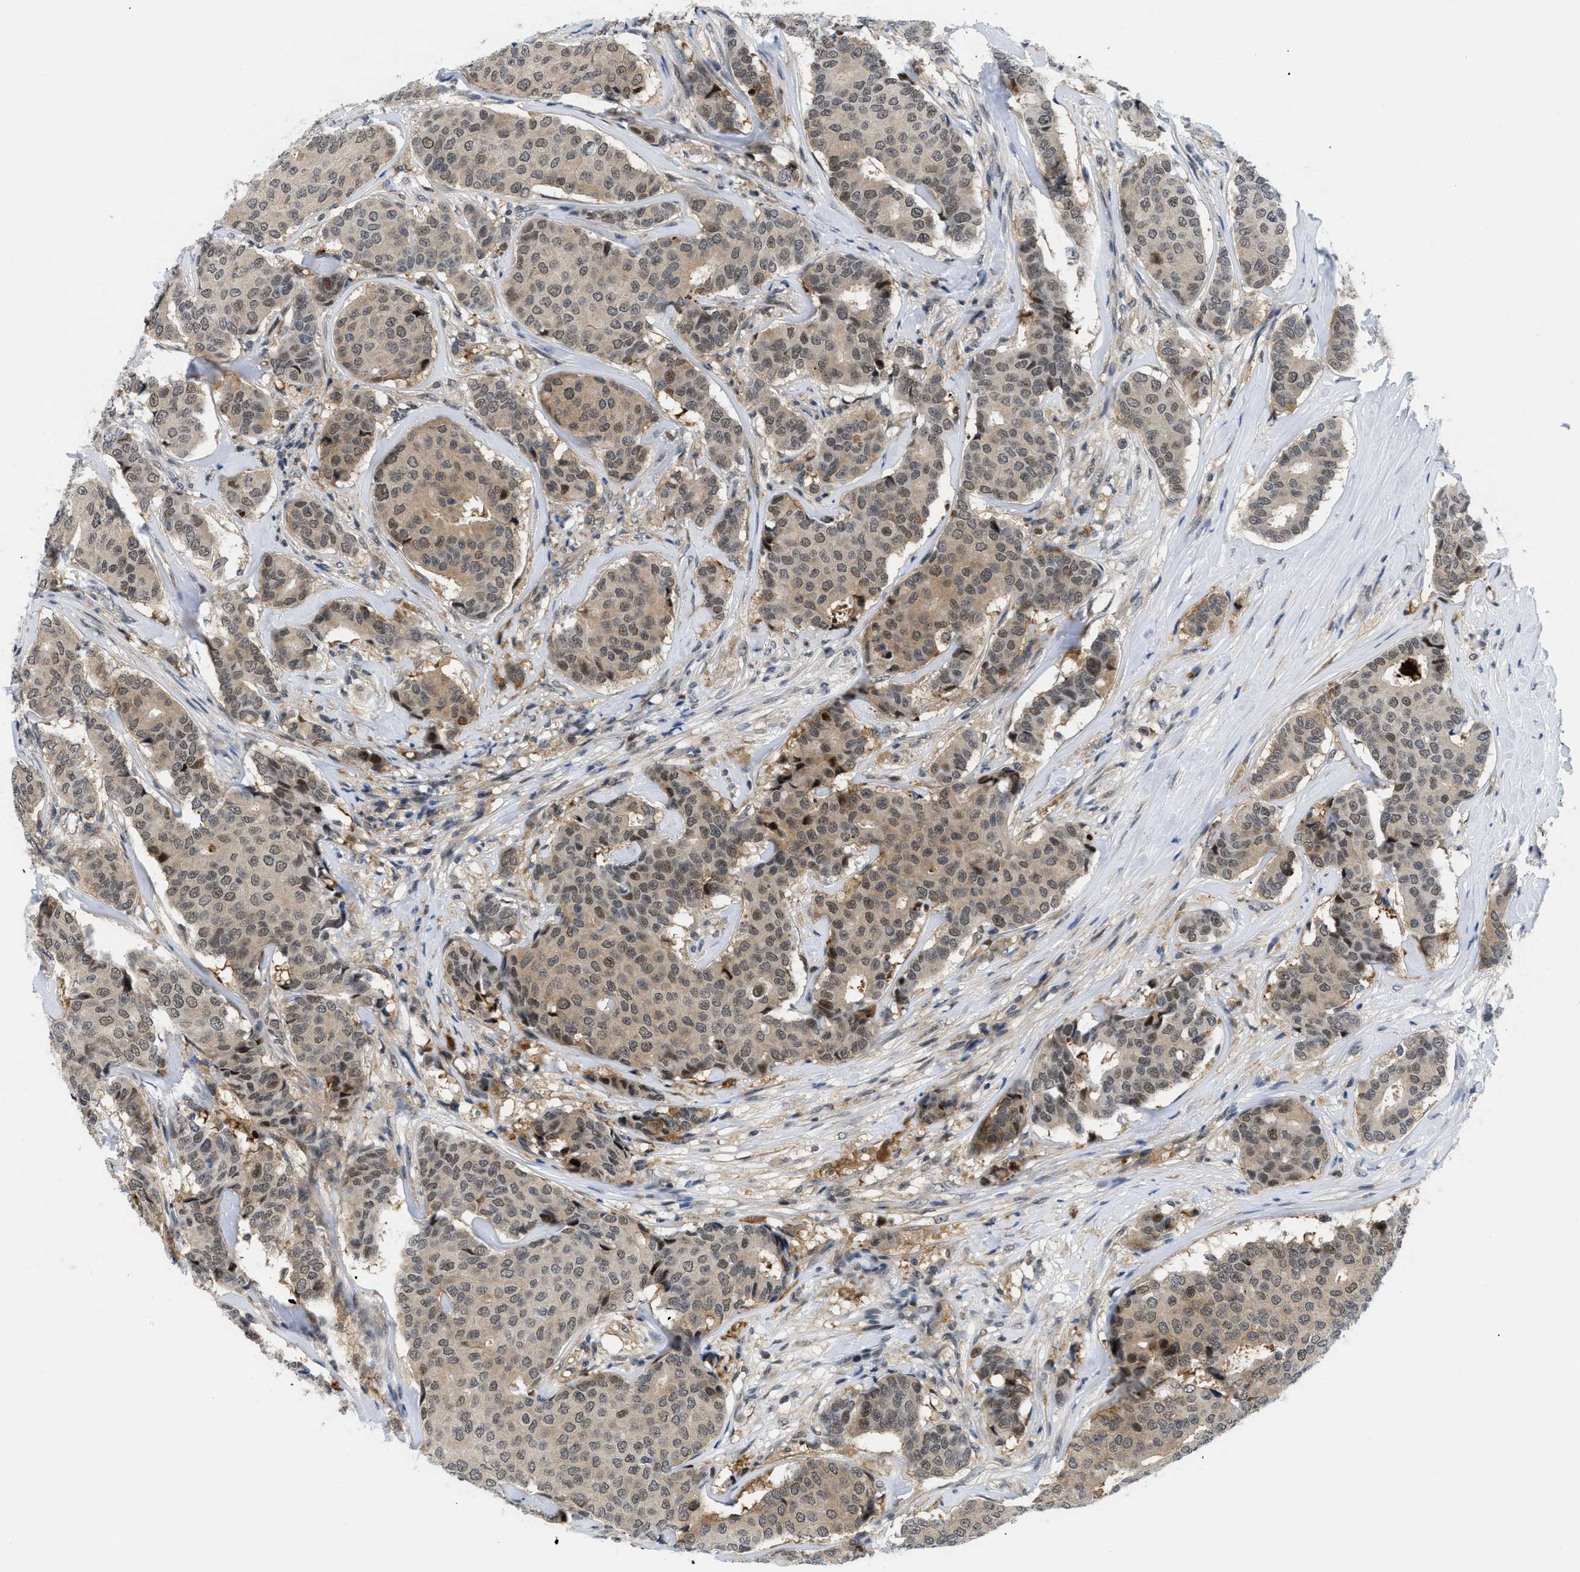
{"staining": {"intensity": "moderate", "quantity": ">75%", "location": "cytoplasmic/membranous,nuclear"}, "tissue": "breast cancer", "cell_type": "Tumor cells", "image_type": "cancer", "snomed": [{"axis": "morphology", "description": "Duct carcinoma"}, {"axis": "topography", "description": "Breast"}], "caption": "Protein staining of breast cancer (invasive ductal carcinoma) tissue shows moderate cytoplasmic/membranous and nuclear staining in approximately >75% of tumor cells.", "gene": "SLC29A2", "patient": {"sex": "female", "age": 75}}